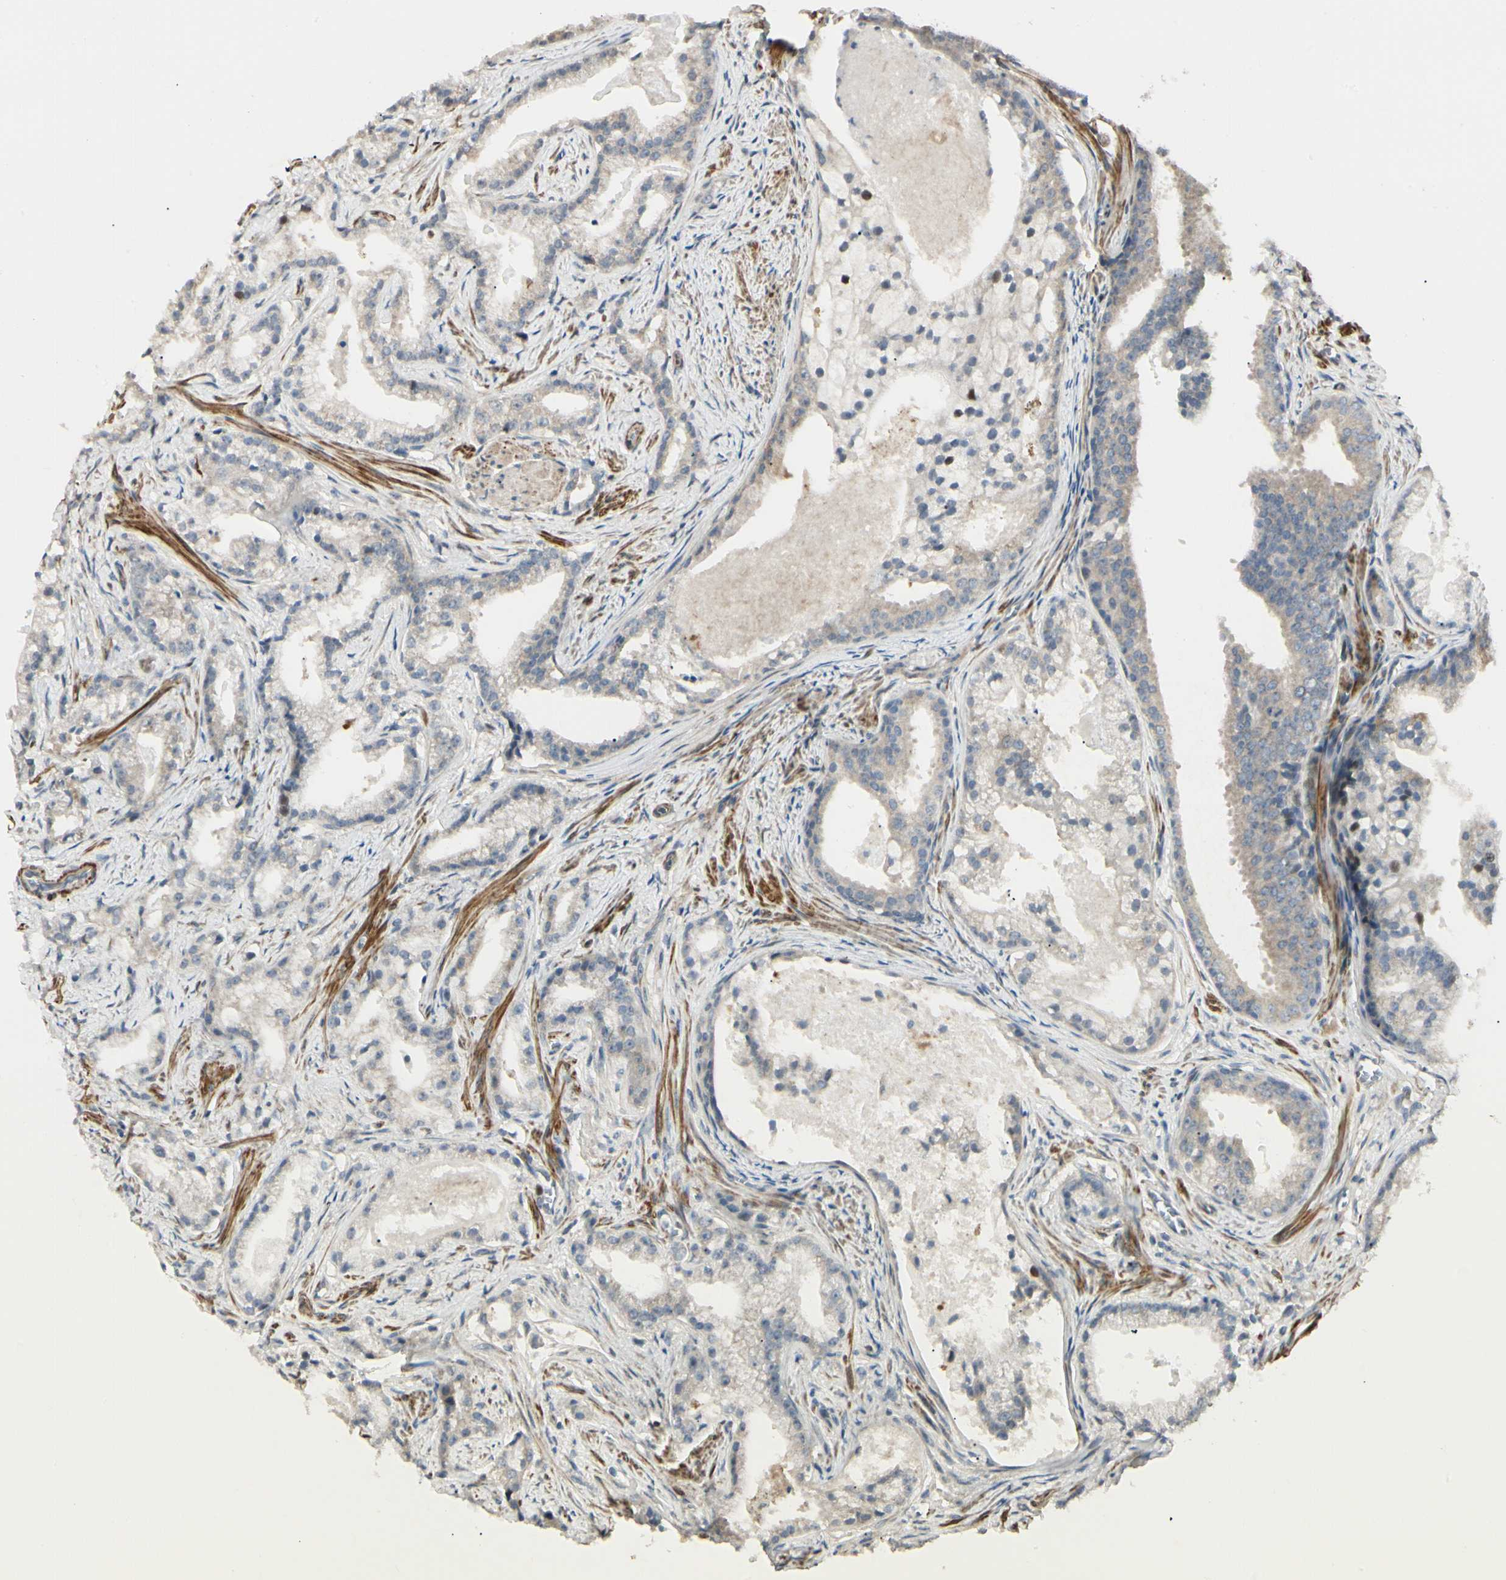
{"staining": {"intensity": "weak", "quantity": ">75%", "location": "cytoplasmic/membranous"}, "tissue": "prostate cancer", "cell_type": "Tumor cells", "image_type": "cancer", "snomed": [{"axis": "morphology", "description": "Adenocarcinoma, Low grade"}, {"axis": "topography", "description": "Prostate"}], "caption": "Adenocarcinoma (low-grade) (prostate) stained with a protein marker displays weak staining in tumor cells.", "gene": "P4HA3", "patient": {"sex": "male", "age": 59}}